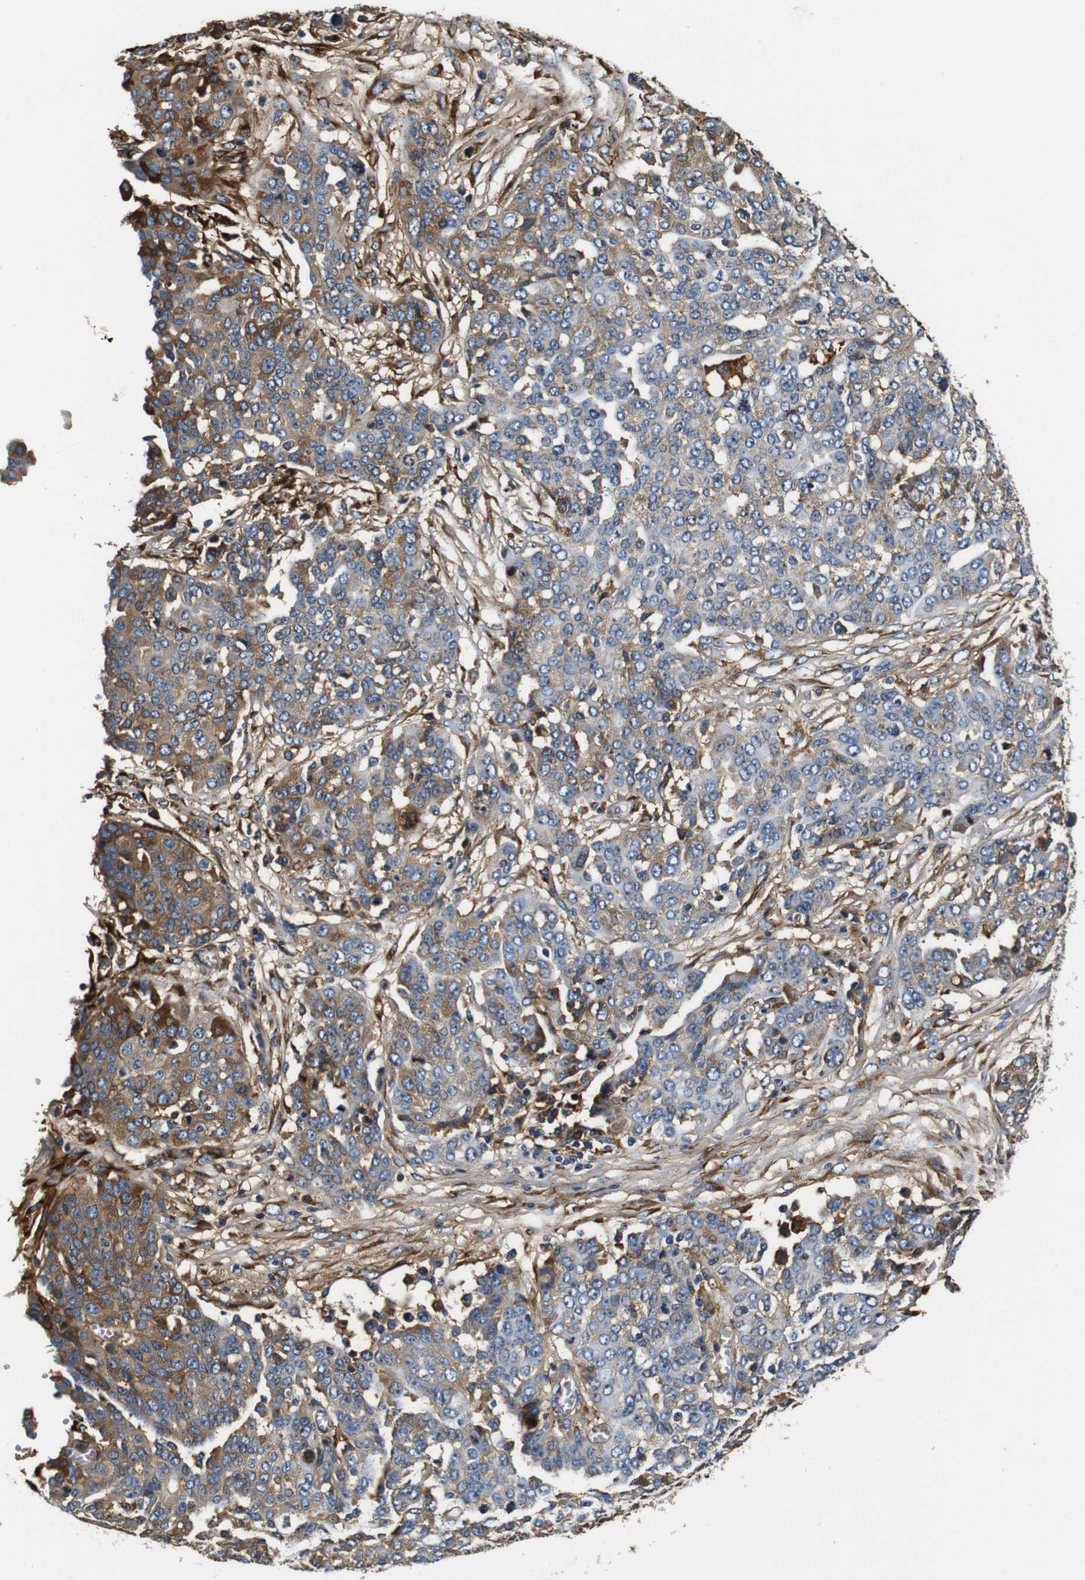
{"staining": {"intensity": "moderate", "quantity": "25%-75%", "location": "cytoplasmic/membranous"}, "tissue": "ovarian cancer", "cell_type": "Tumor cells", "image_type": "cancer", "snomed": [{"axis": "morphology", "description": "Cystadenocarcinoma, serous, NOS"}, {"axis": "topography", "description": "Soft tissue"}, {"axis": "topography", "description": "Ovary"}], "caption": "There is medium levels of moderate cytoplasmic/membranous staining in tumor cells of ovarian cancer, as demonstrated by immunohistochemical staining (brown color).", "gene": "COL1A1", "patient": {"sex": "female", "age": 57}}